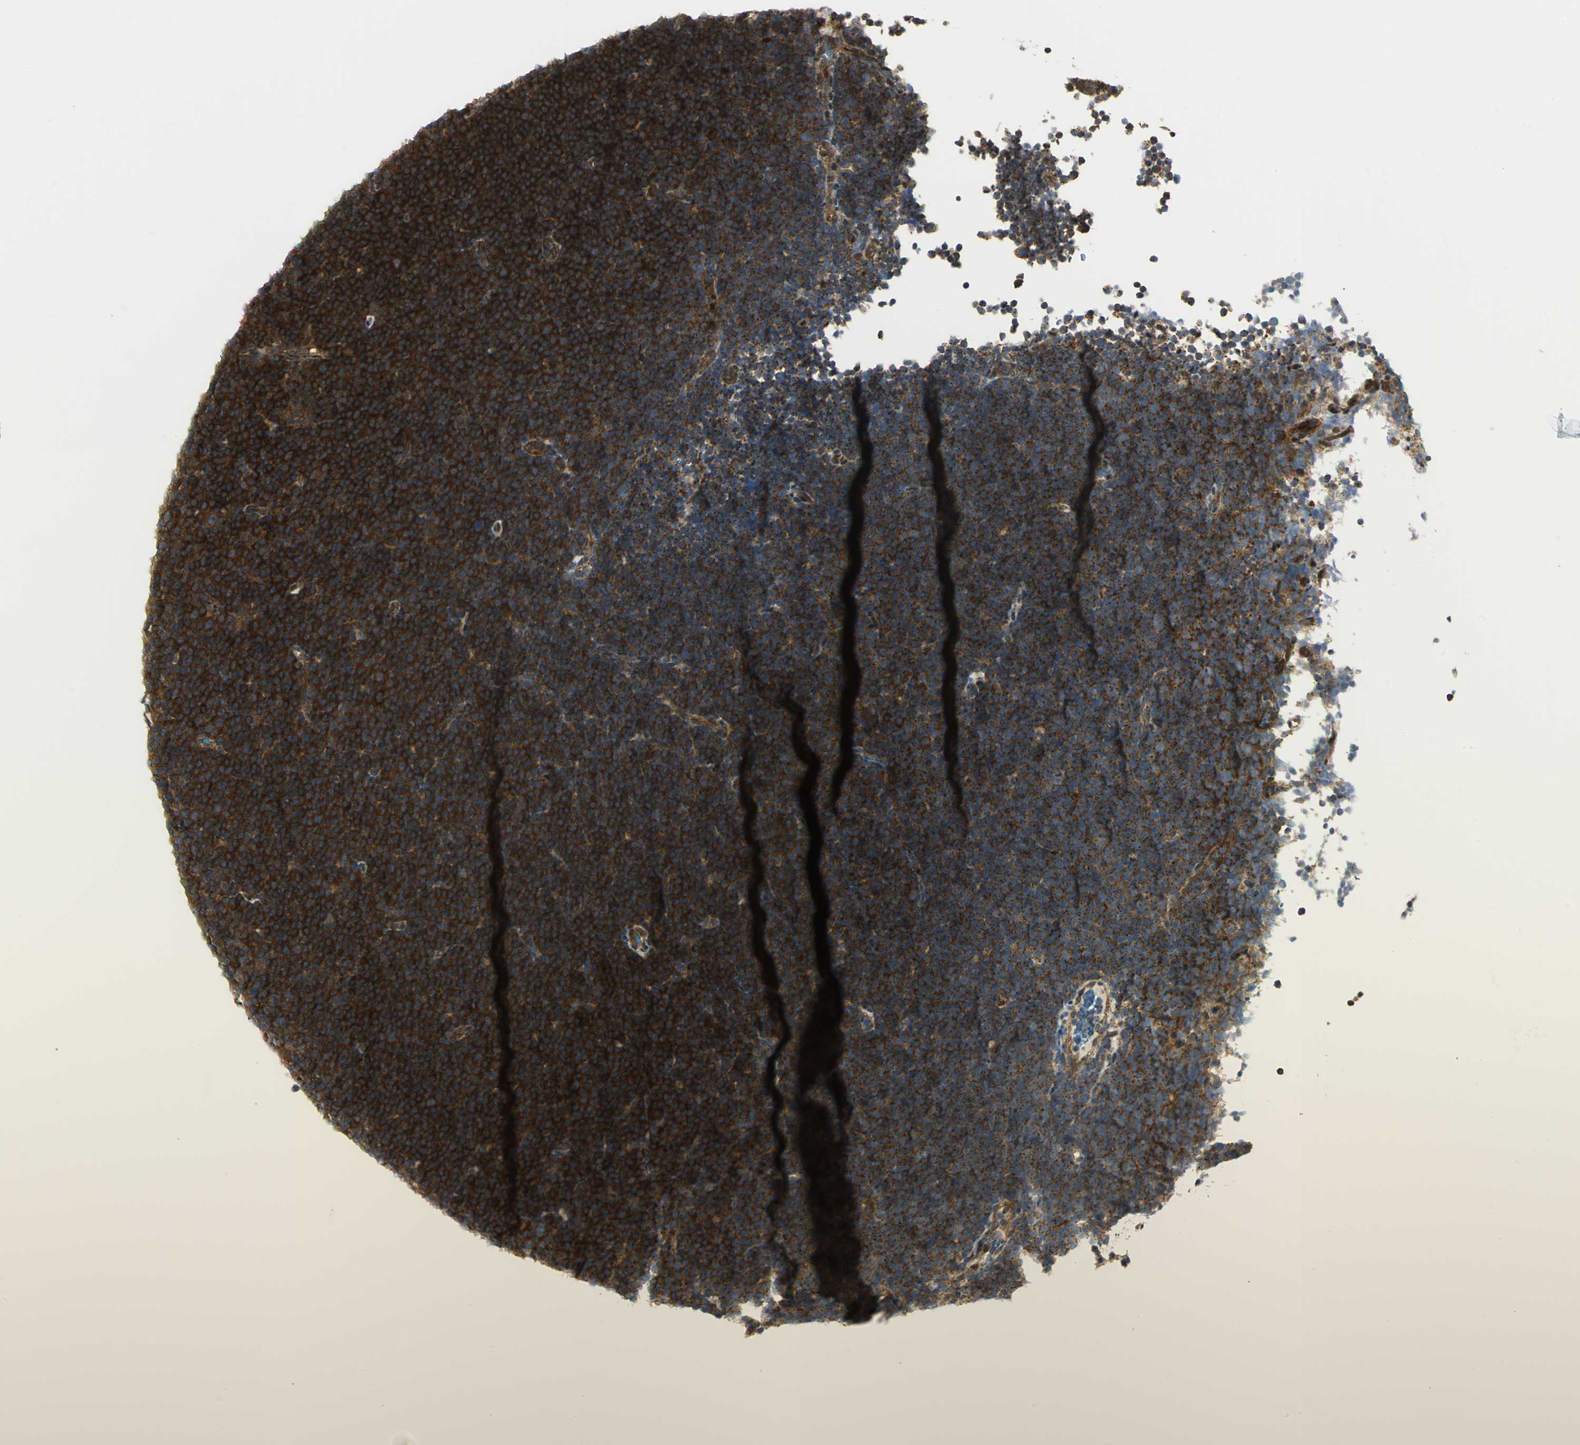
{"staining": {"intensity": "strong", "quantity": ">75%", "location": "cytoplasmic/membranous"}, "tissue": "lymphoma", "cell_type": "Tumor cells", "image_type": "cancer", "snomed": [{"axis": "morphology", "description": "Malignant lymphoma, non-Hodgkin's type, Low grade"}, {"axis": "topography", "description": "Lymph node"}], "caption": "Low-grade malignant lymphoma, non-Hodgkin's type tissue shows strong cytoplasmic/membranous expression in approximately >75% of tumor cells", "gene": "EEA1", "patient": {"sex": "female", "age": 67}}